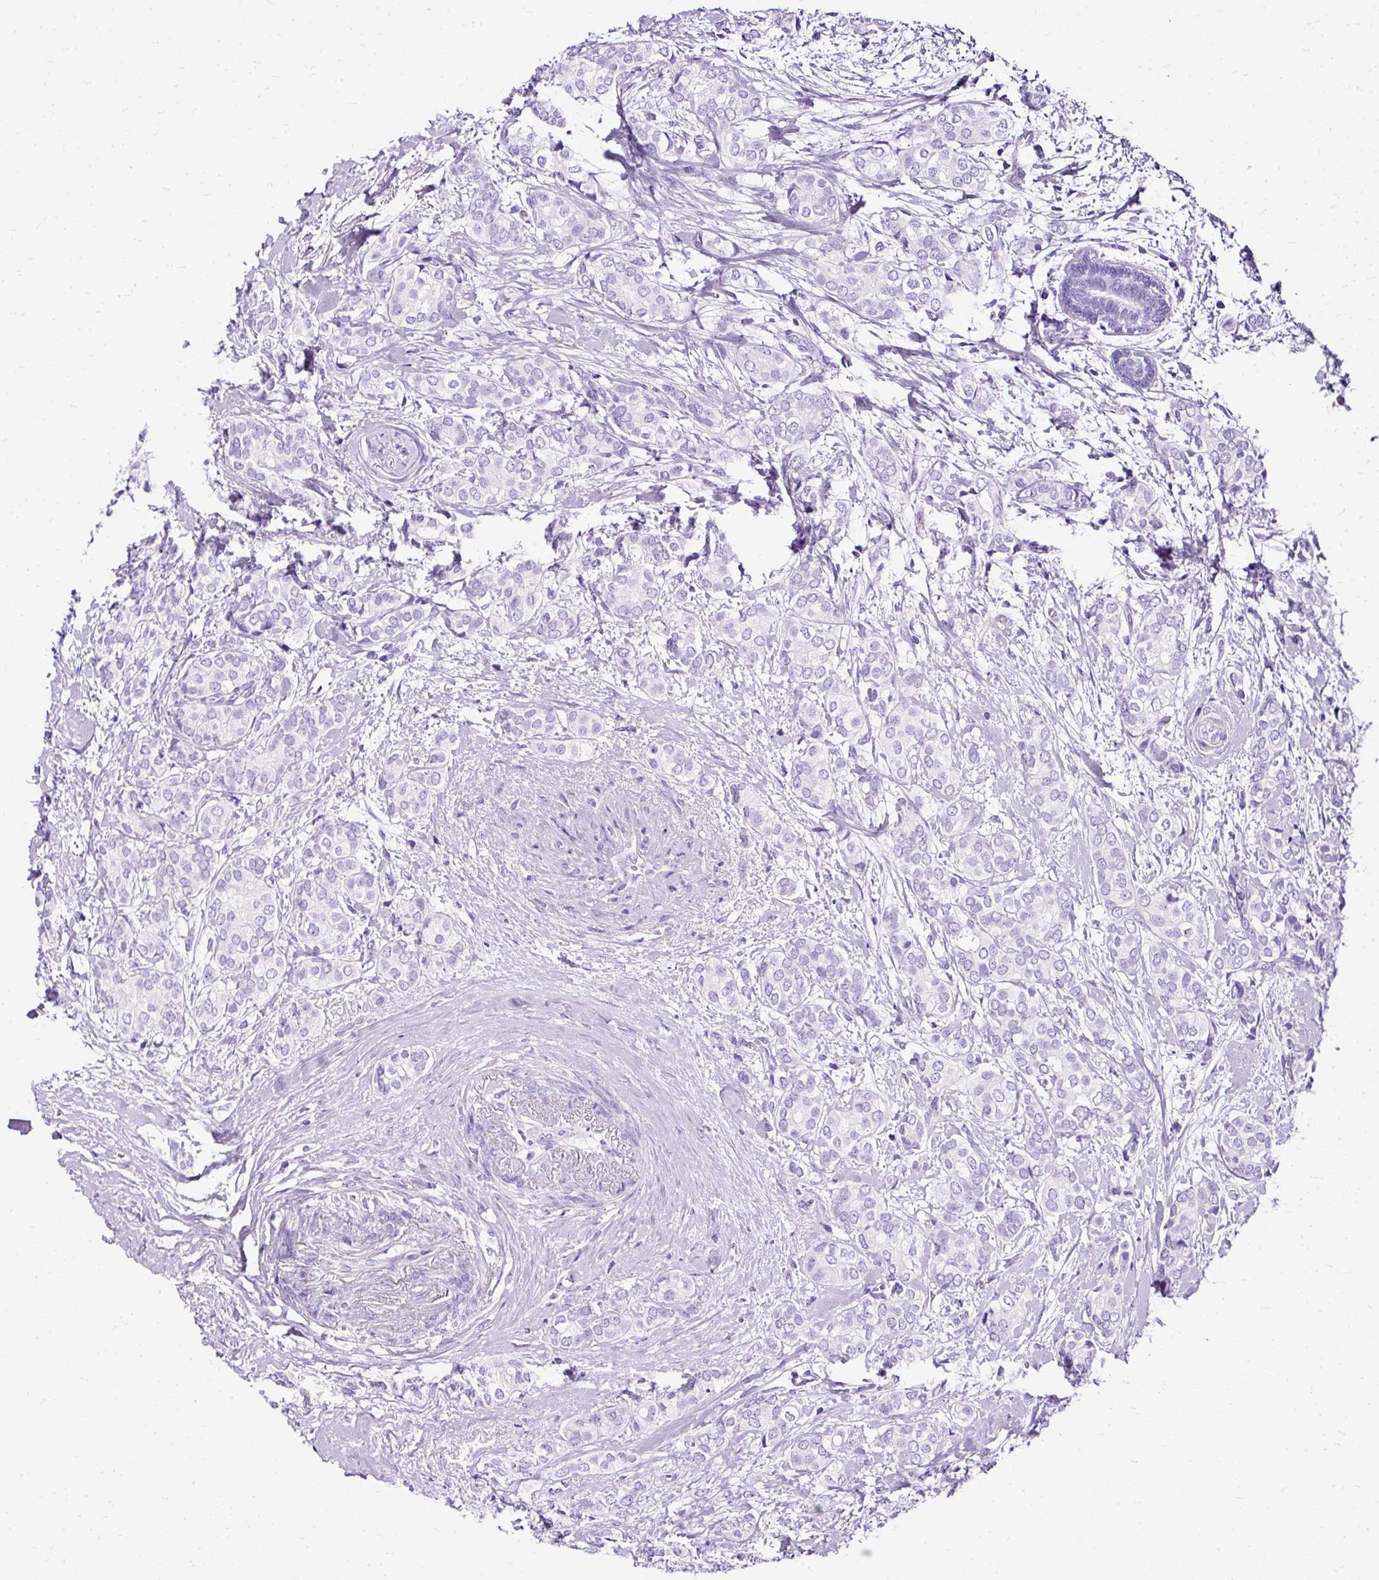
{"staining": {"intensity": "negative", "quantity": "none", "location": "none"}, "tissue": "breast cancer", "cell_type": "Tumor cells", "image_type": "cancer", "snomed": [{"axis": "morphology", "description": "Duct carcinoma"}, {"axis": "topography", "description": "Breast"}], "caption": "A high-resolution micrograph shows IHC staining of intraductal carcinoma (breast), which reveals no significant staining in tumor cells.", "gene": "SLC8A2", "patient": {"sex": "female", "age": 73}}